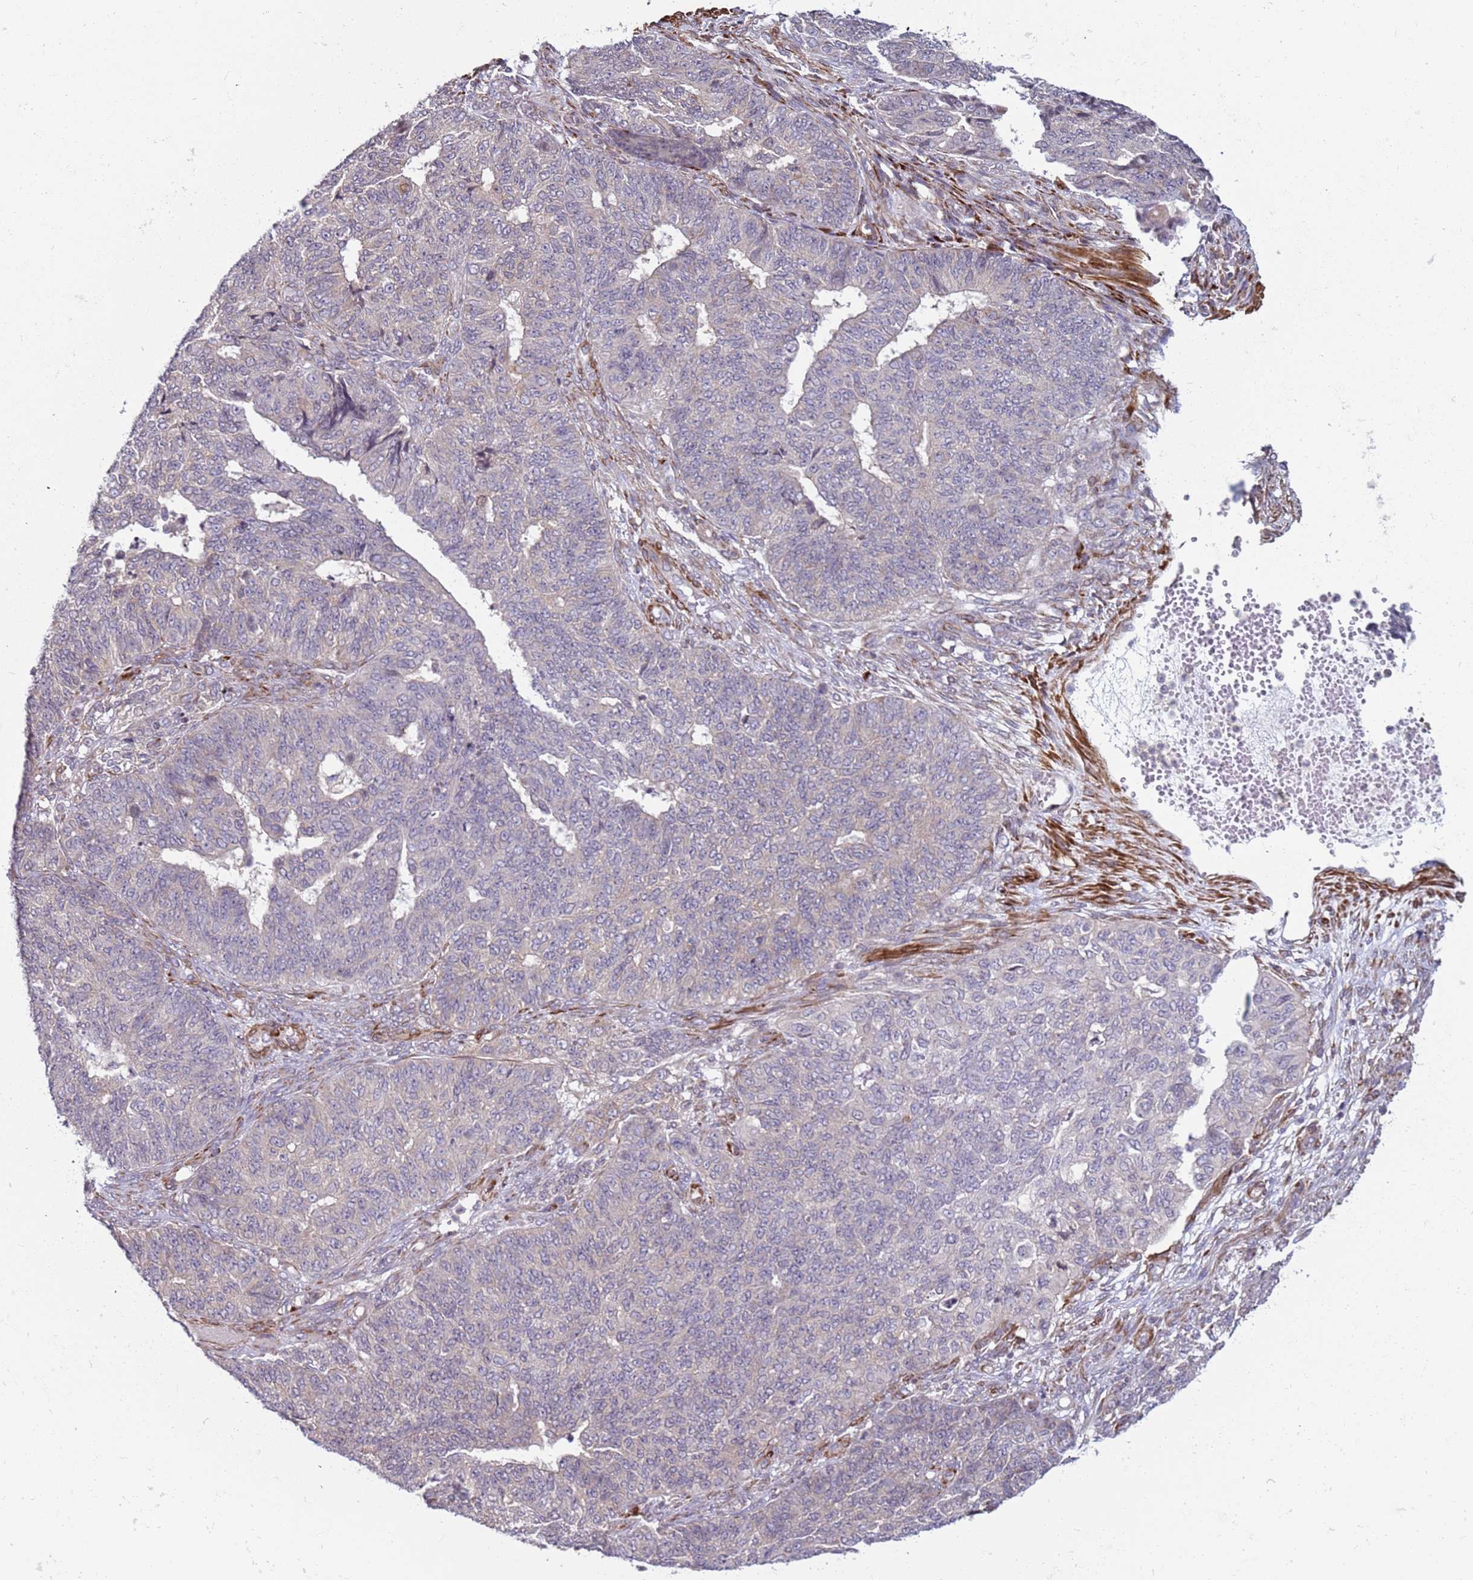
{"staining": {"intensity": "negative", "quantity": "none", "location": "none"}, "tissue": "endometrial cancer", "cell_type": "Tumor cells", "image_type": "cancer", "snomed": [{"axis": "morphology", "description": "Adenocarcinoma, NOS"}, {"axis": "topography", "description": "Endometrium"}], "caption": "Micrograph shows no significant protein expression in tumor cells of endometrial cancer.", "gene": "SNAPC4", "patient": {"sex": "female", "age": 32}}